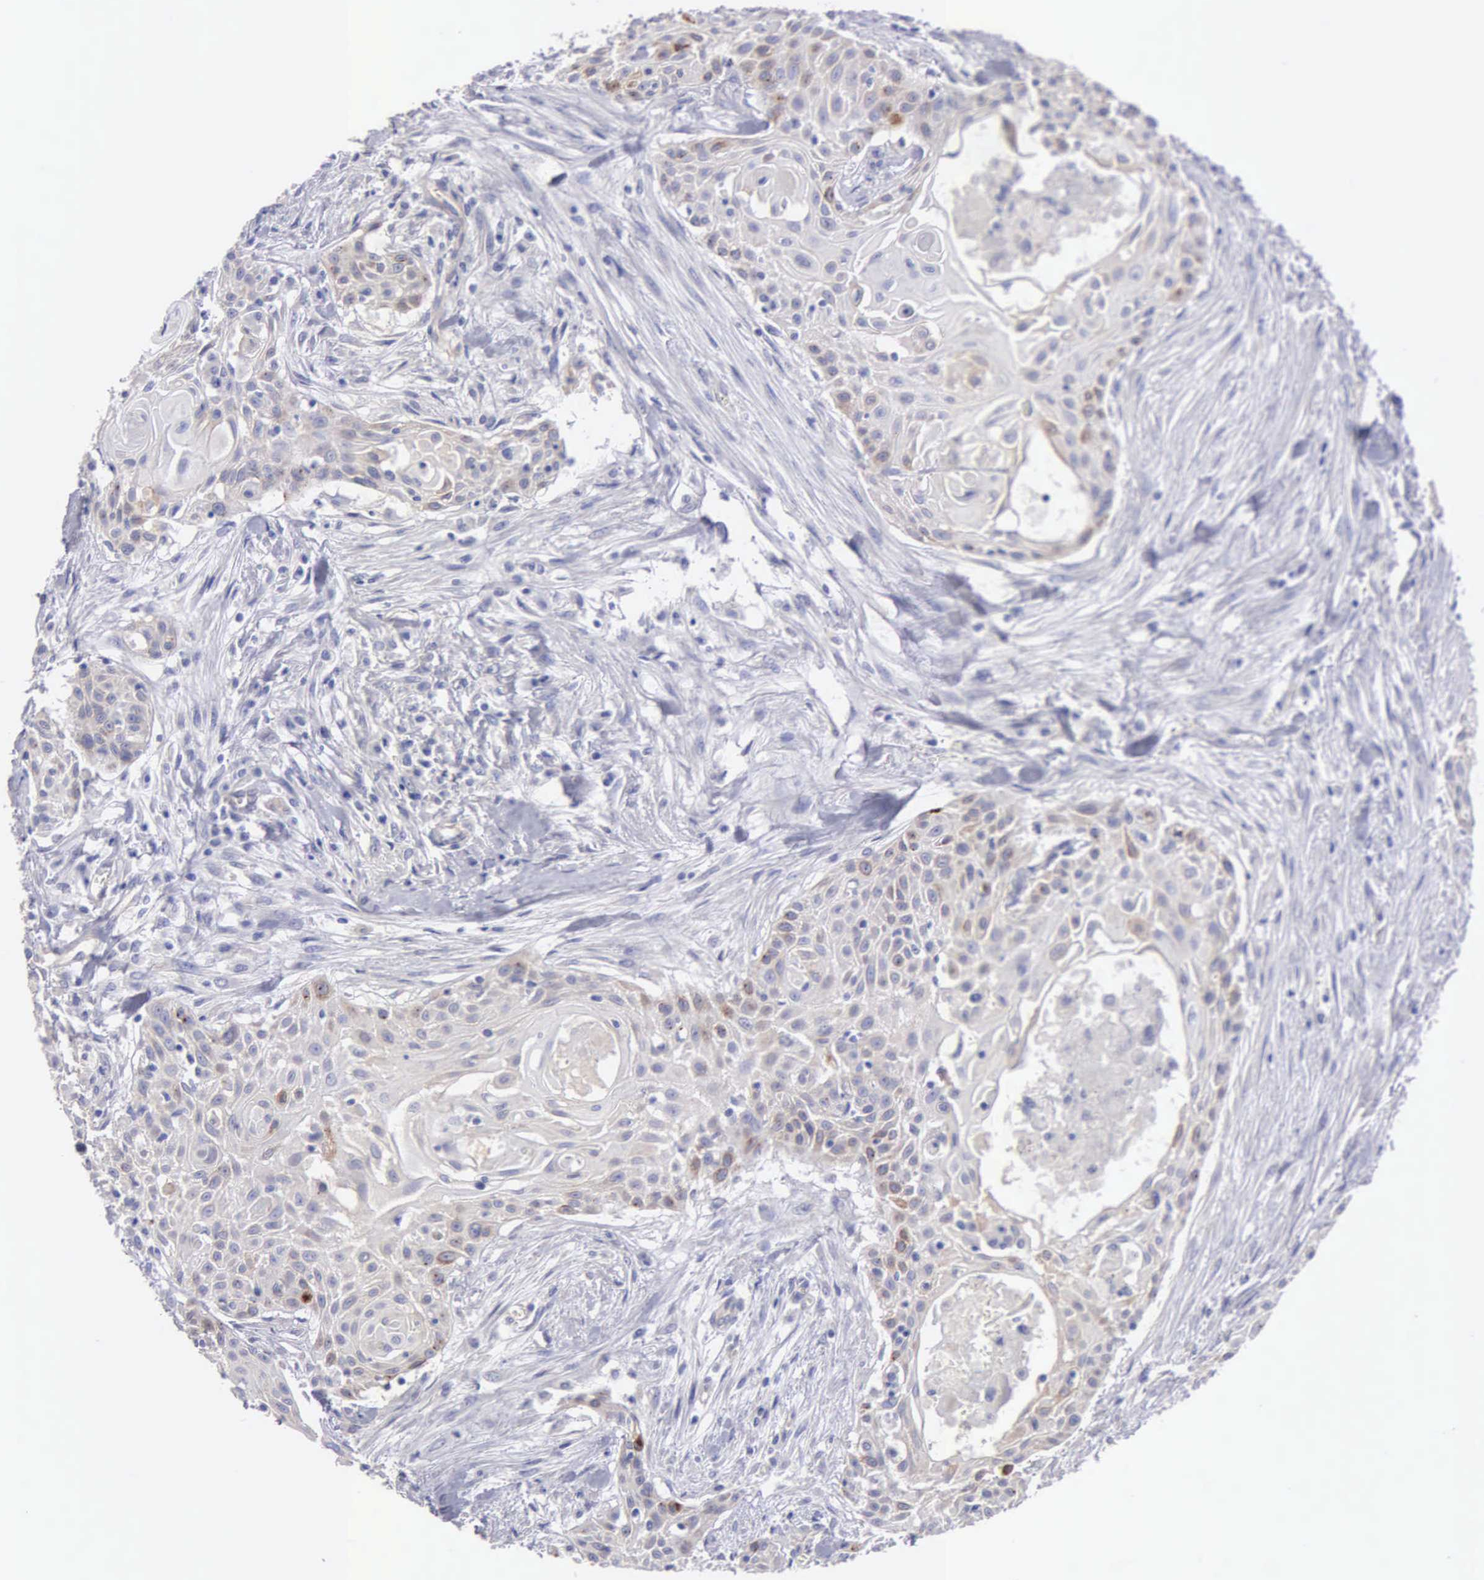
{"staining": {"intensity": "weak", "quantity": "25%-75%", "location": "cytoplasmic/membranous"}, "tissue": "head and neck cancer", "cell_type": "Tumor cells", "image_type": "cancer", "snomed": [{"axis": "morphology", "description": "Squamous cell carcinoma, NOS"}, {"axis": "morphology", "description": "Squamous cell carcinoma, metastatic, NOS"}, {"axis": "topography", "description": "Lymph node"}, {"axis": "topography", "description": "Salivary gland"}, {"axis": "topography", "description": "Head-Neck"}], "caption": "An image of head and neck squamous cell carcinoma stained for a protein reveals weak cytoplasmic/membranous brown staining in tumor cells.", "gene": "APP", "patient": {"sex": "female", "age": 74}}